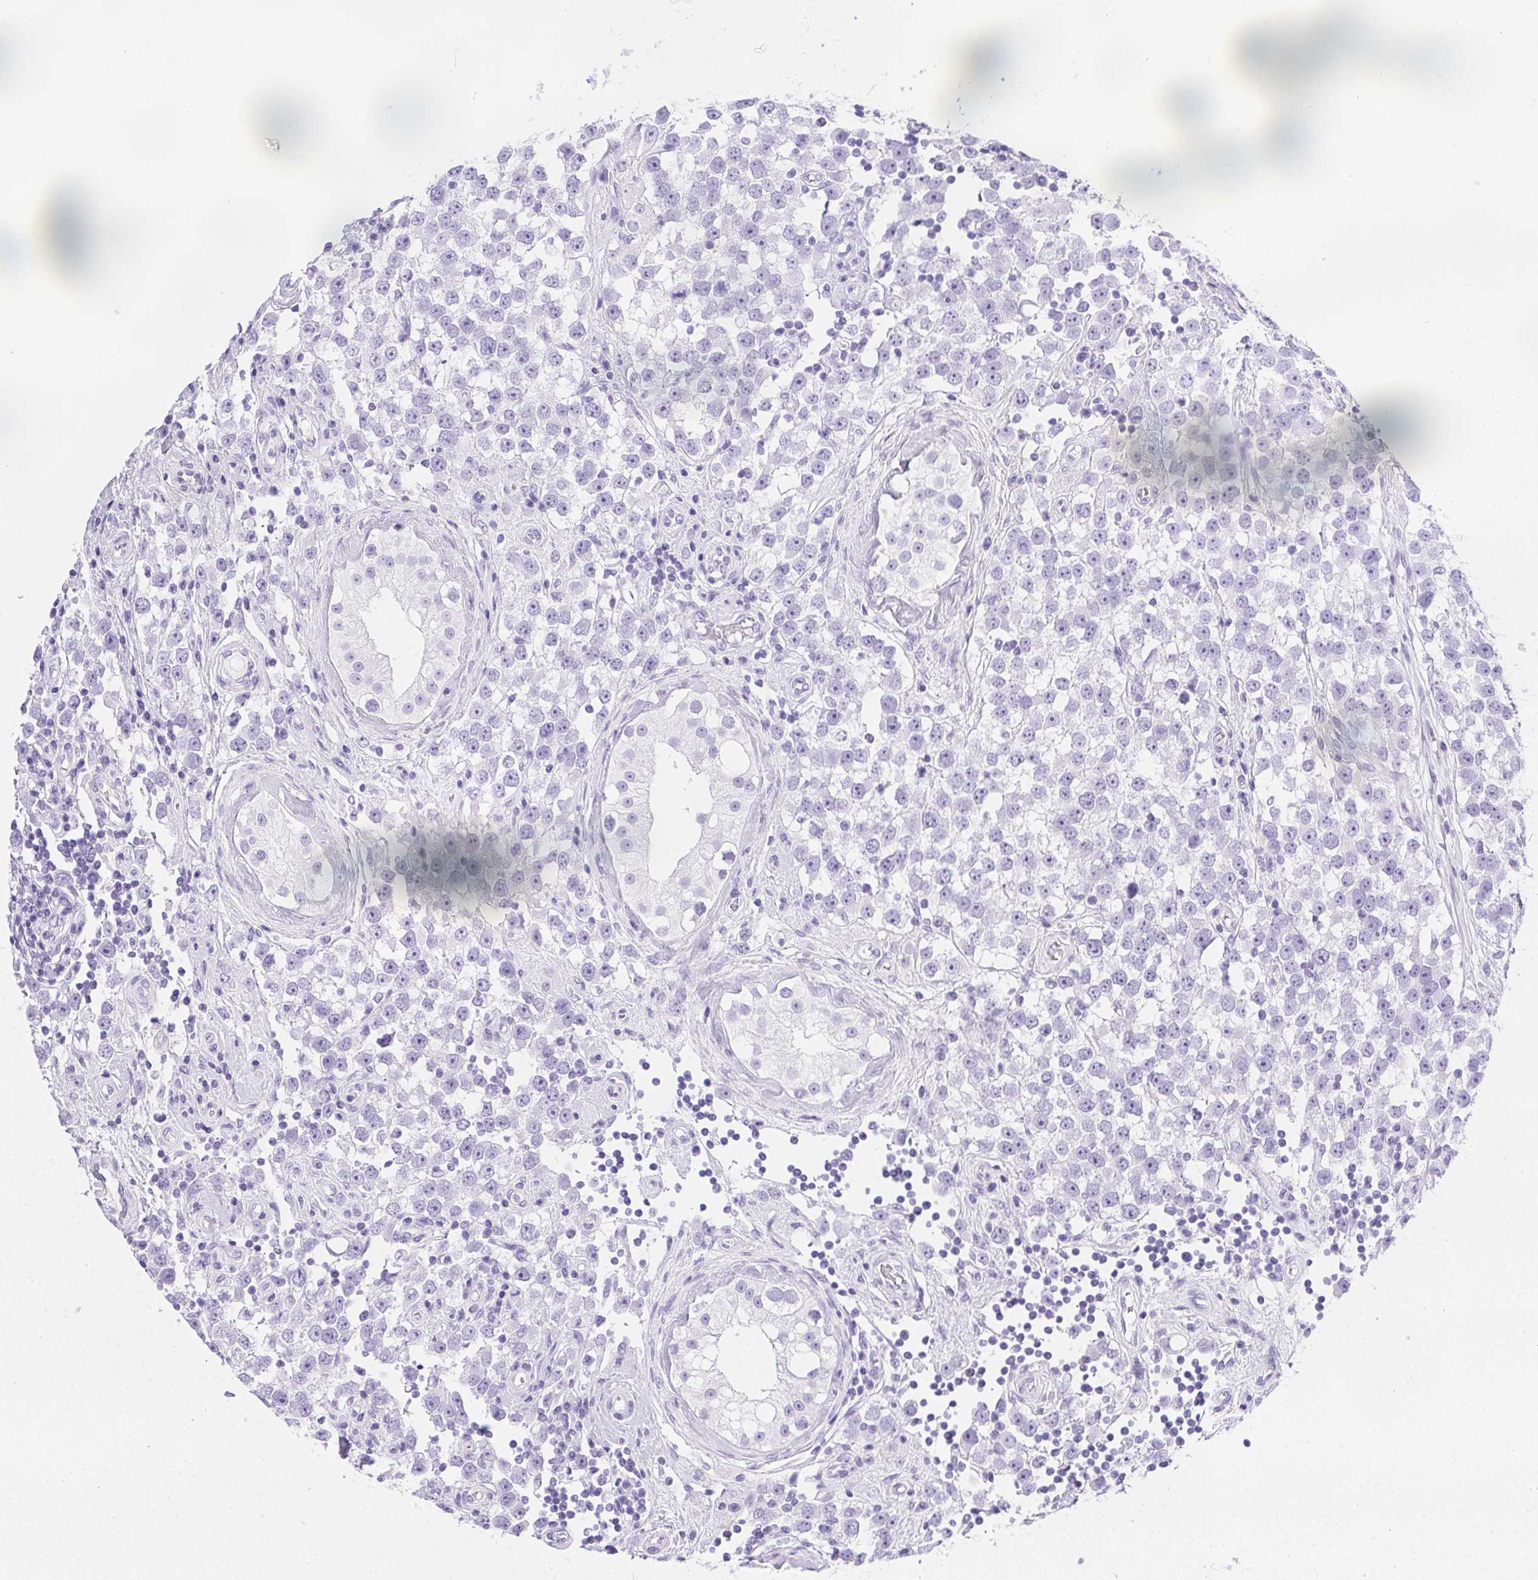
{"staining": {"intensity": "negative", "quantity": "none", "location": "none"}, "tissue": "testis cancer", "cell_type": "Tumor cells", "image_type": "cancer", "snomed": [{"axis": "morphology", "description": "Seminoma, NOS"}, {"axis": "topography", "description": "Testis"}], "caption": "An image of human seminoma (testis) is negative for staining in tumor cells.", "gene": "SPACA5B", "patient": {"sex": "male", "age": 34}}